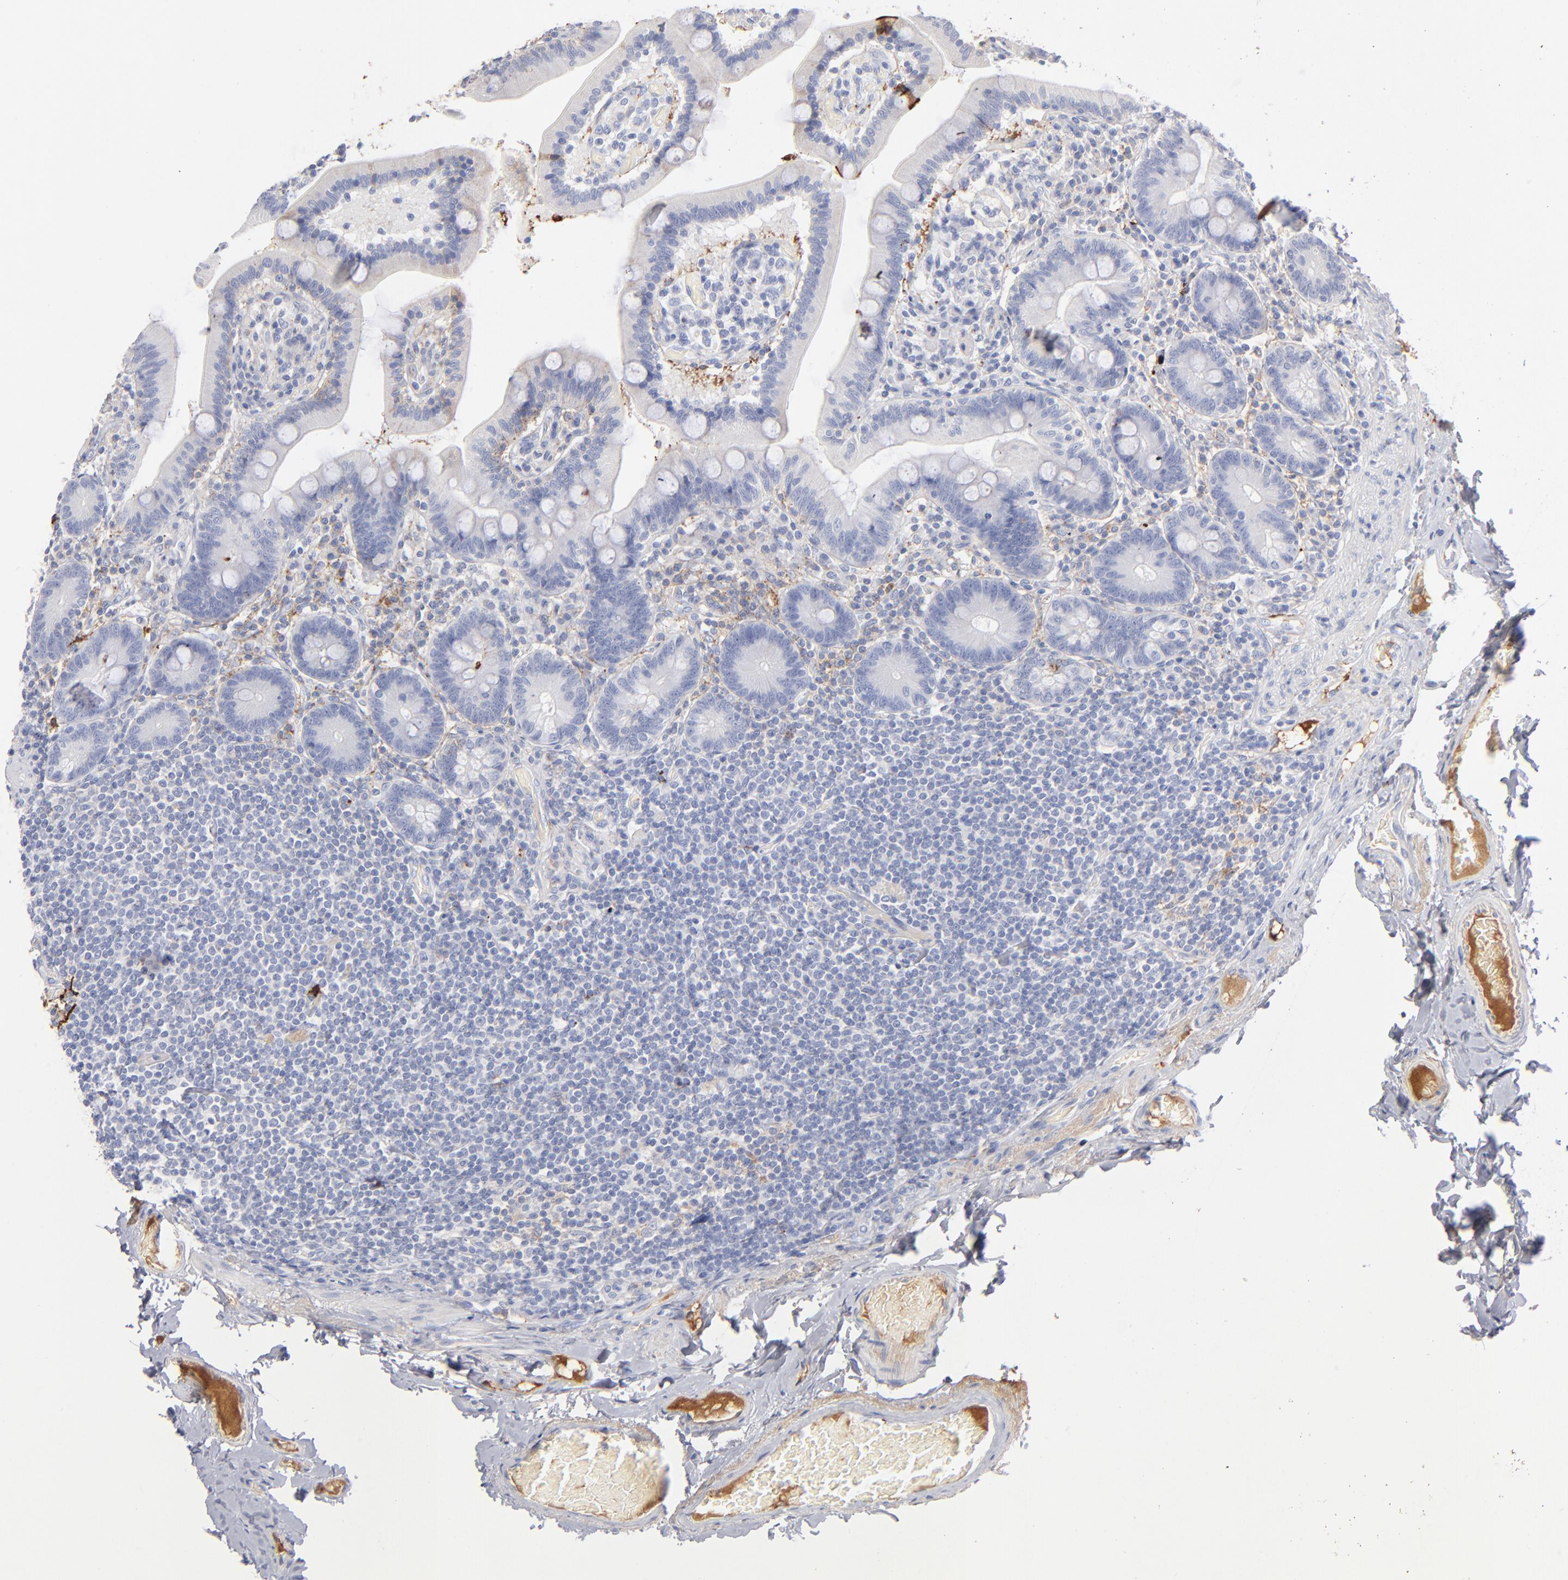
{"staining": {"intensity": "negative", "quantity": "none", "location": "none"}, "tissue": "duodenum", "cell_type": "Glandular cells", "image_type": "normal", "snomed": [{"axis": "morphology", "description": "Normal tissue, NOS"}, {"axis": "topography", "description": "Duodenum"}], "caption": "Immunohistochemistry micrograph of normal duodenum: human duodenum stained with DAB displays no significant protein staining in glandular cells. The staining was performed using DAB (3,3'-diaminobenzidine) to visualize the protein expression in brown, while the nuclei were stained in blue with hematoxylin (Magnification: 20x).", "gene": "APOH", "patient": {"sex": "male", "age": 66}}